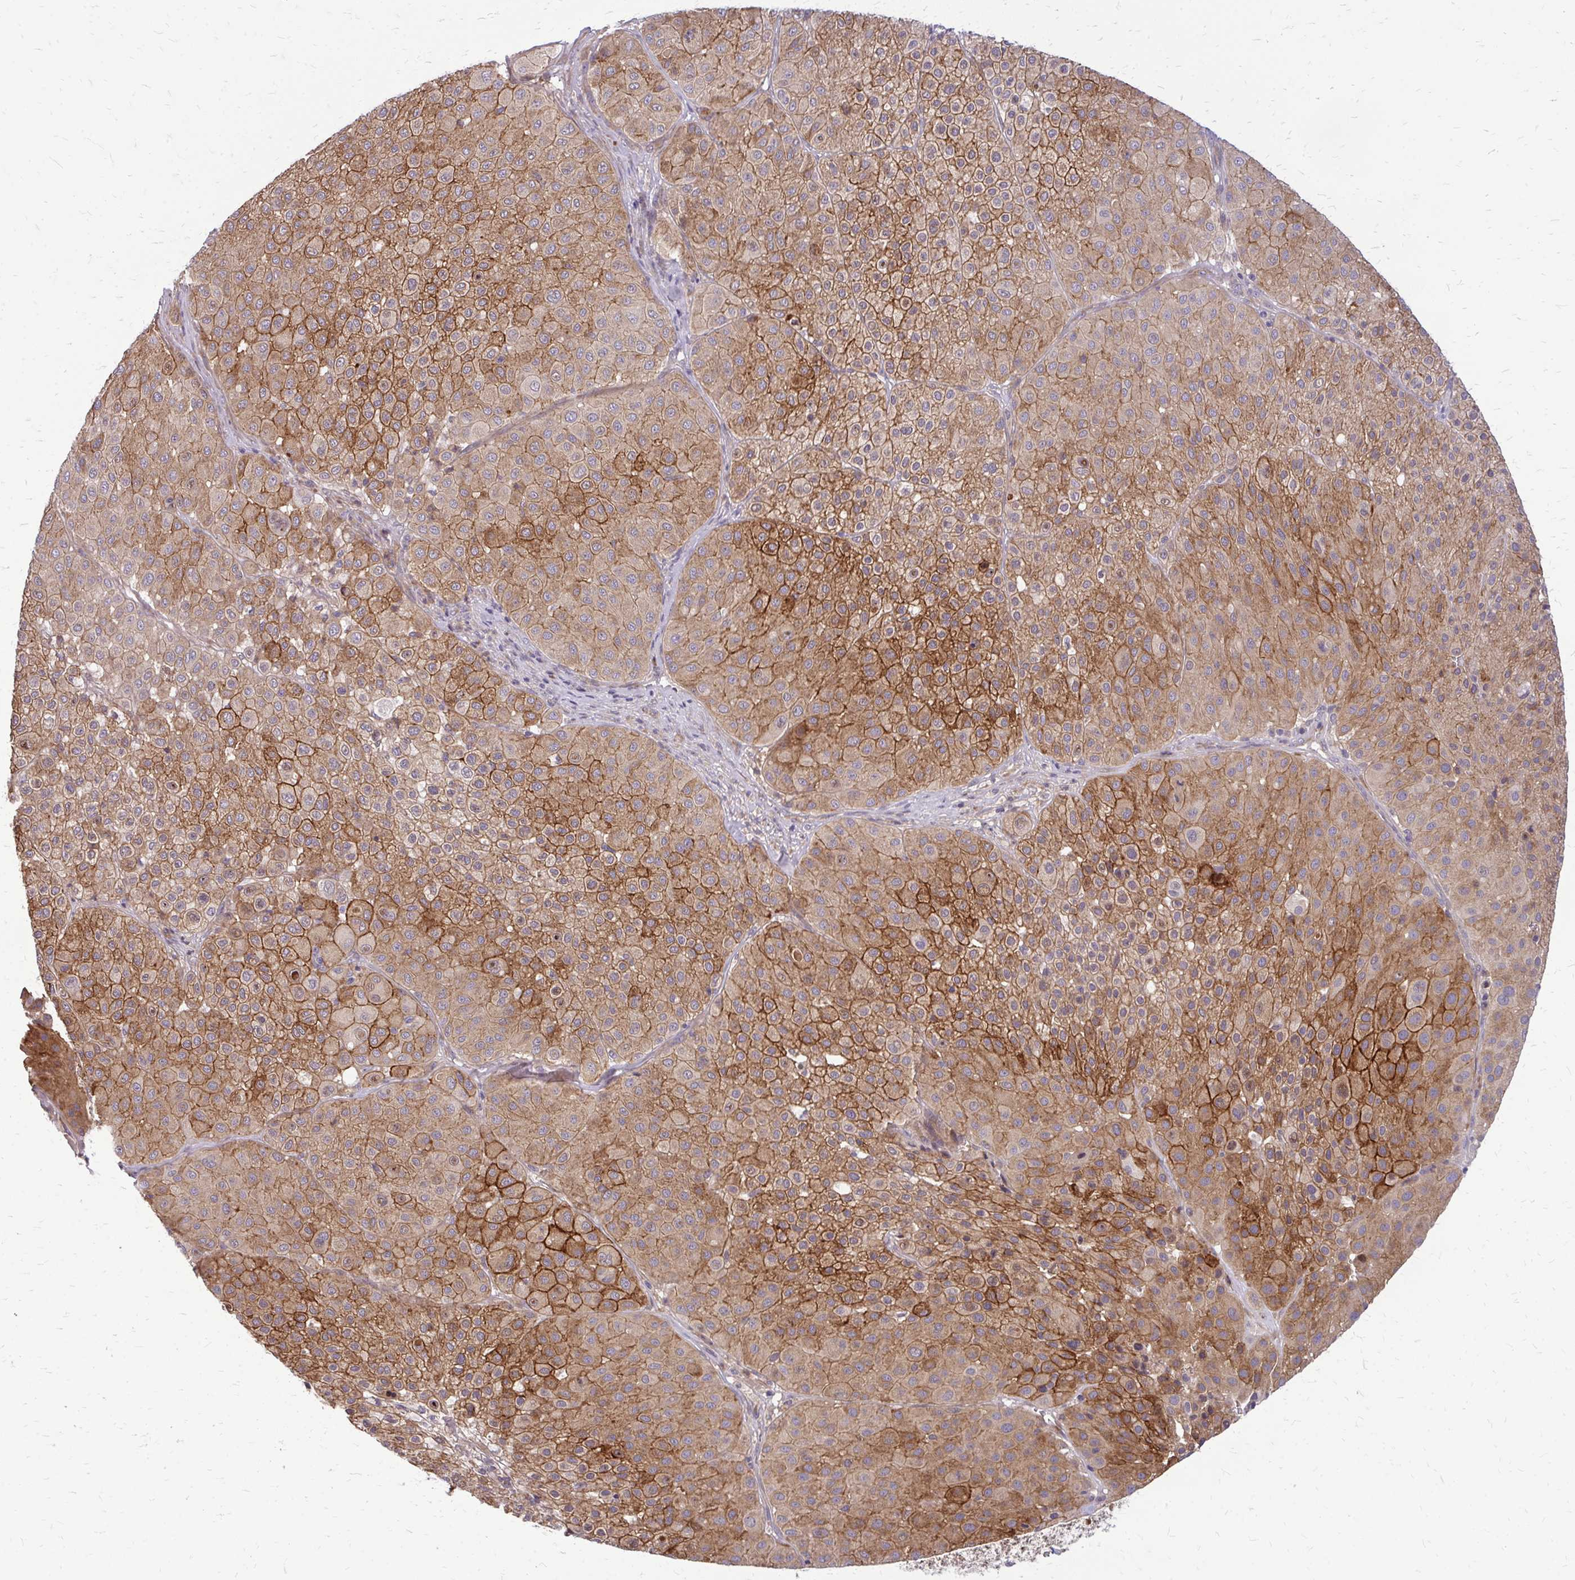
{"staining": {"intensity": "moderate", "quantity": ">75%", "location": "cytoplasmic/membranous"}, "tissue": "melanoma", "cell_type": "Tumor cells", "image_type": "cancer", "snomed": [{"axis": "morphology", "description": "Malignant melanoma, Metastatic site"}, {"axis": "topography", "description": "Smooth muscle"}], "caption": "Tumor cells demonstrate medium levels of moderate cytoplasmic/membranous positivity in about >75% of cells in melanoma.", "gene": "OXNAD1", "patient": {"sex": "male", "age": 41}}